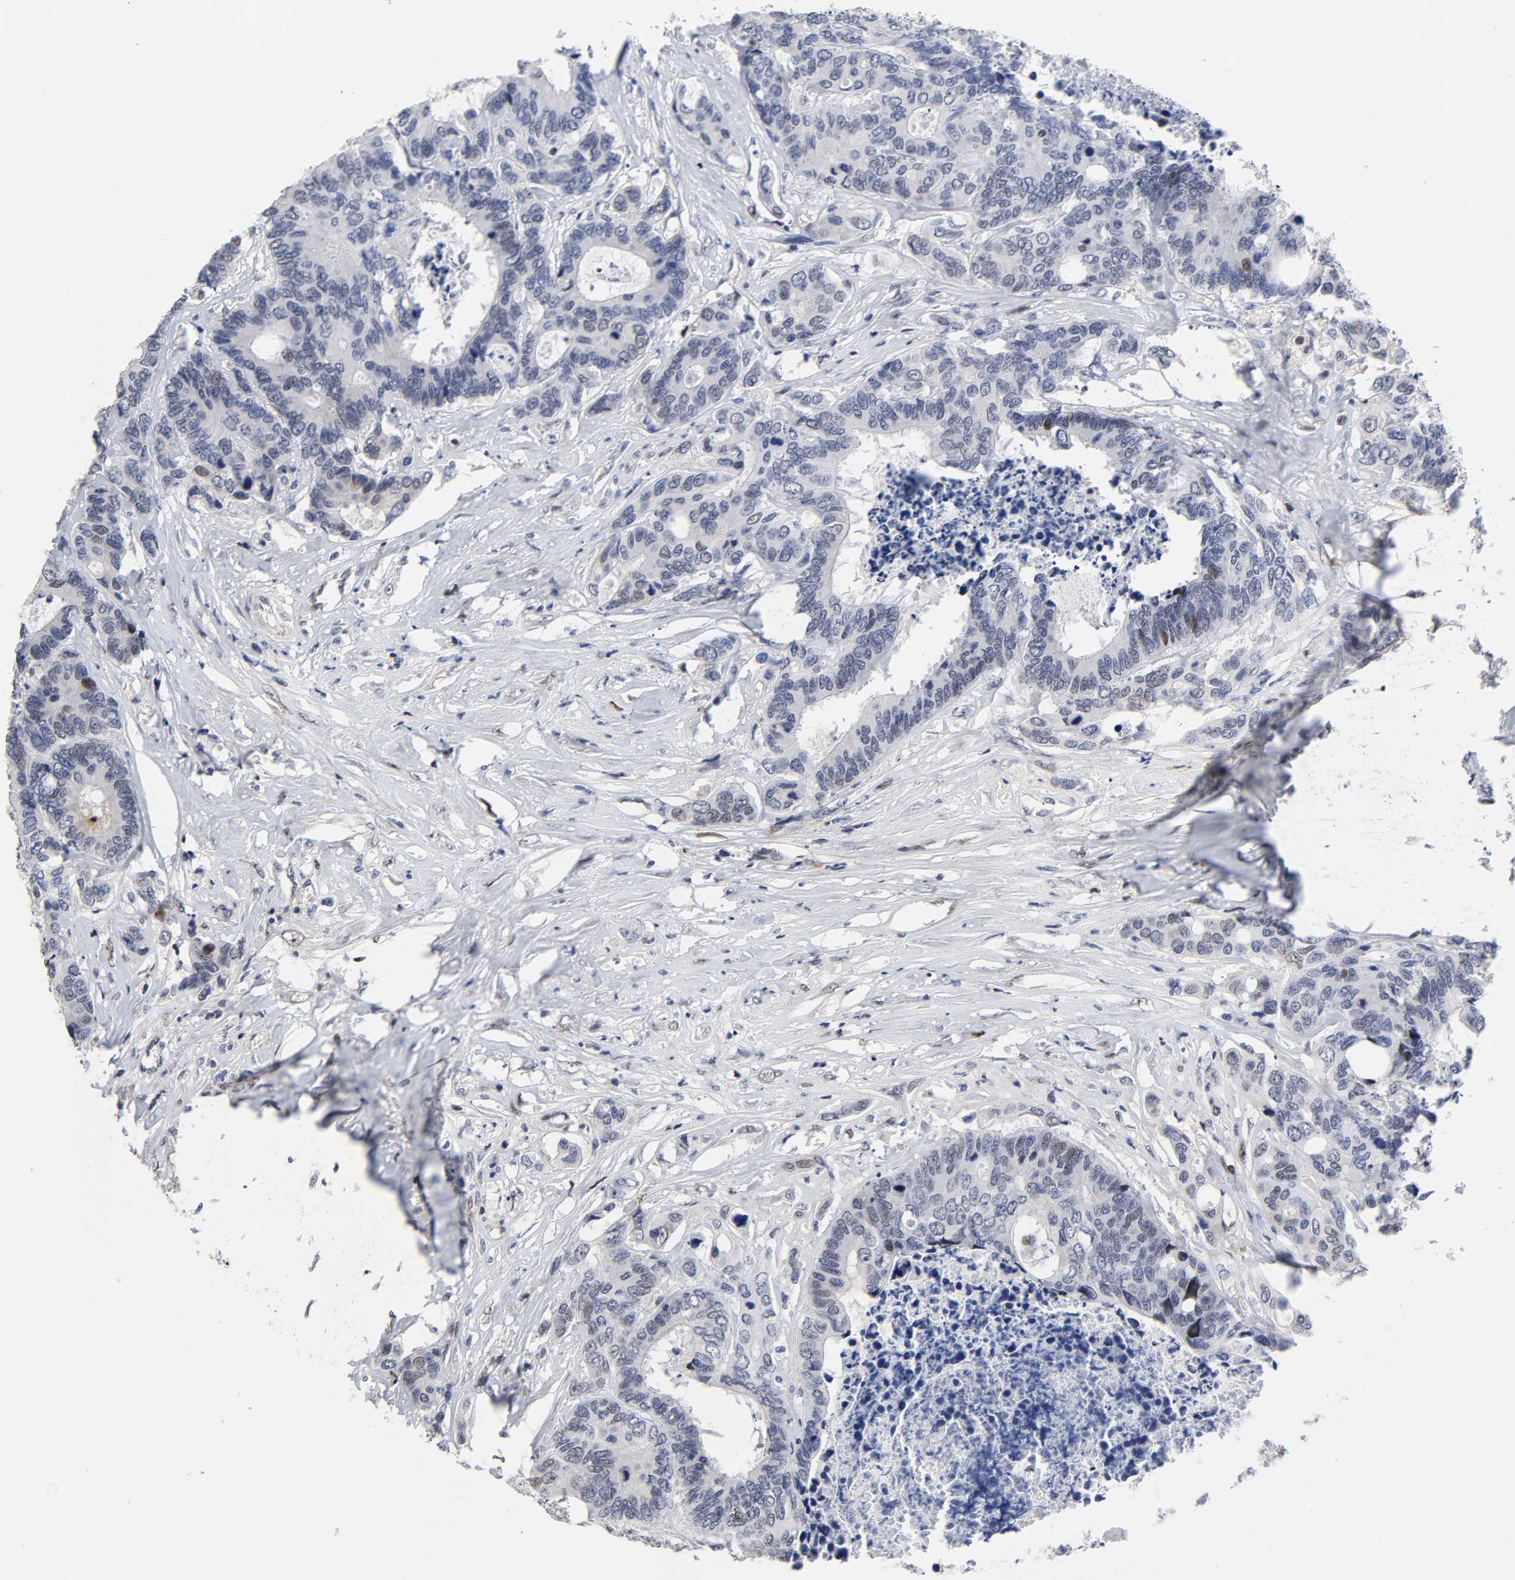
{"staining": {"intensity": "strong", "quantity": "<25%", "location": "nuclear"}, "tissue": "colorectal cancer", "cell_type": "Tumor cells", "image_type": "cancer", "snomed": [{"axis": "morphology", "description": "Adenocarcinoma, NOS"}, {"axis": "topography", "description": "Rectum"}], "caption": "Colorectal adenocarcinoma stained for a protein shows strong nuclear positivity in tumor cells. (brown staining indicates protein expression, while blue staining denotes nuclei).", "gene": "STK38", "patient": {"sex": "male", "age": 55}}